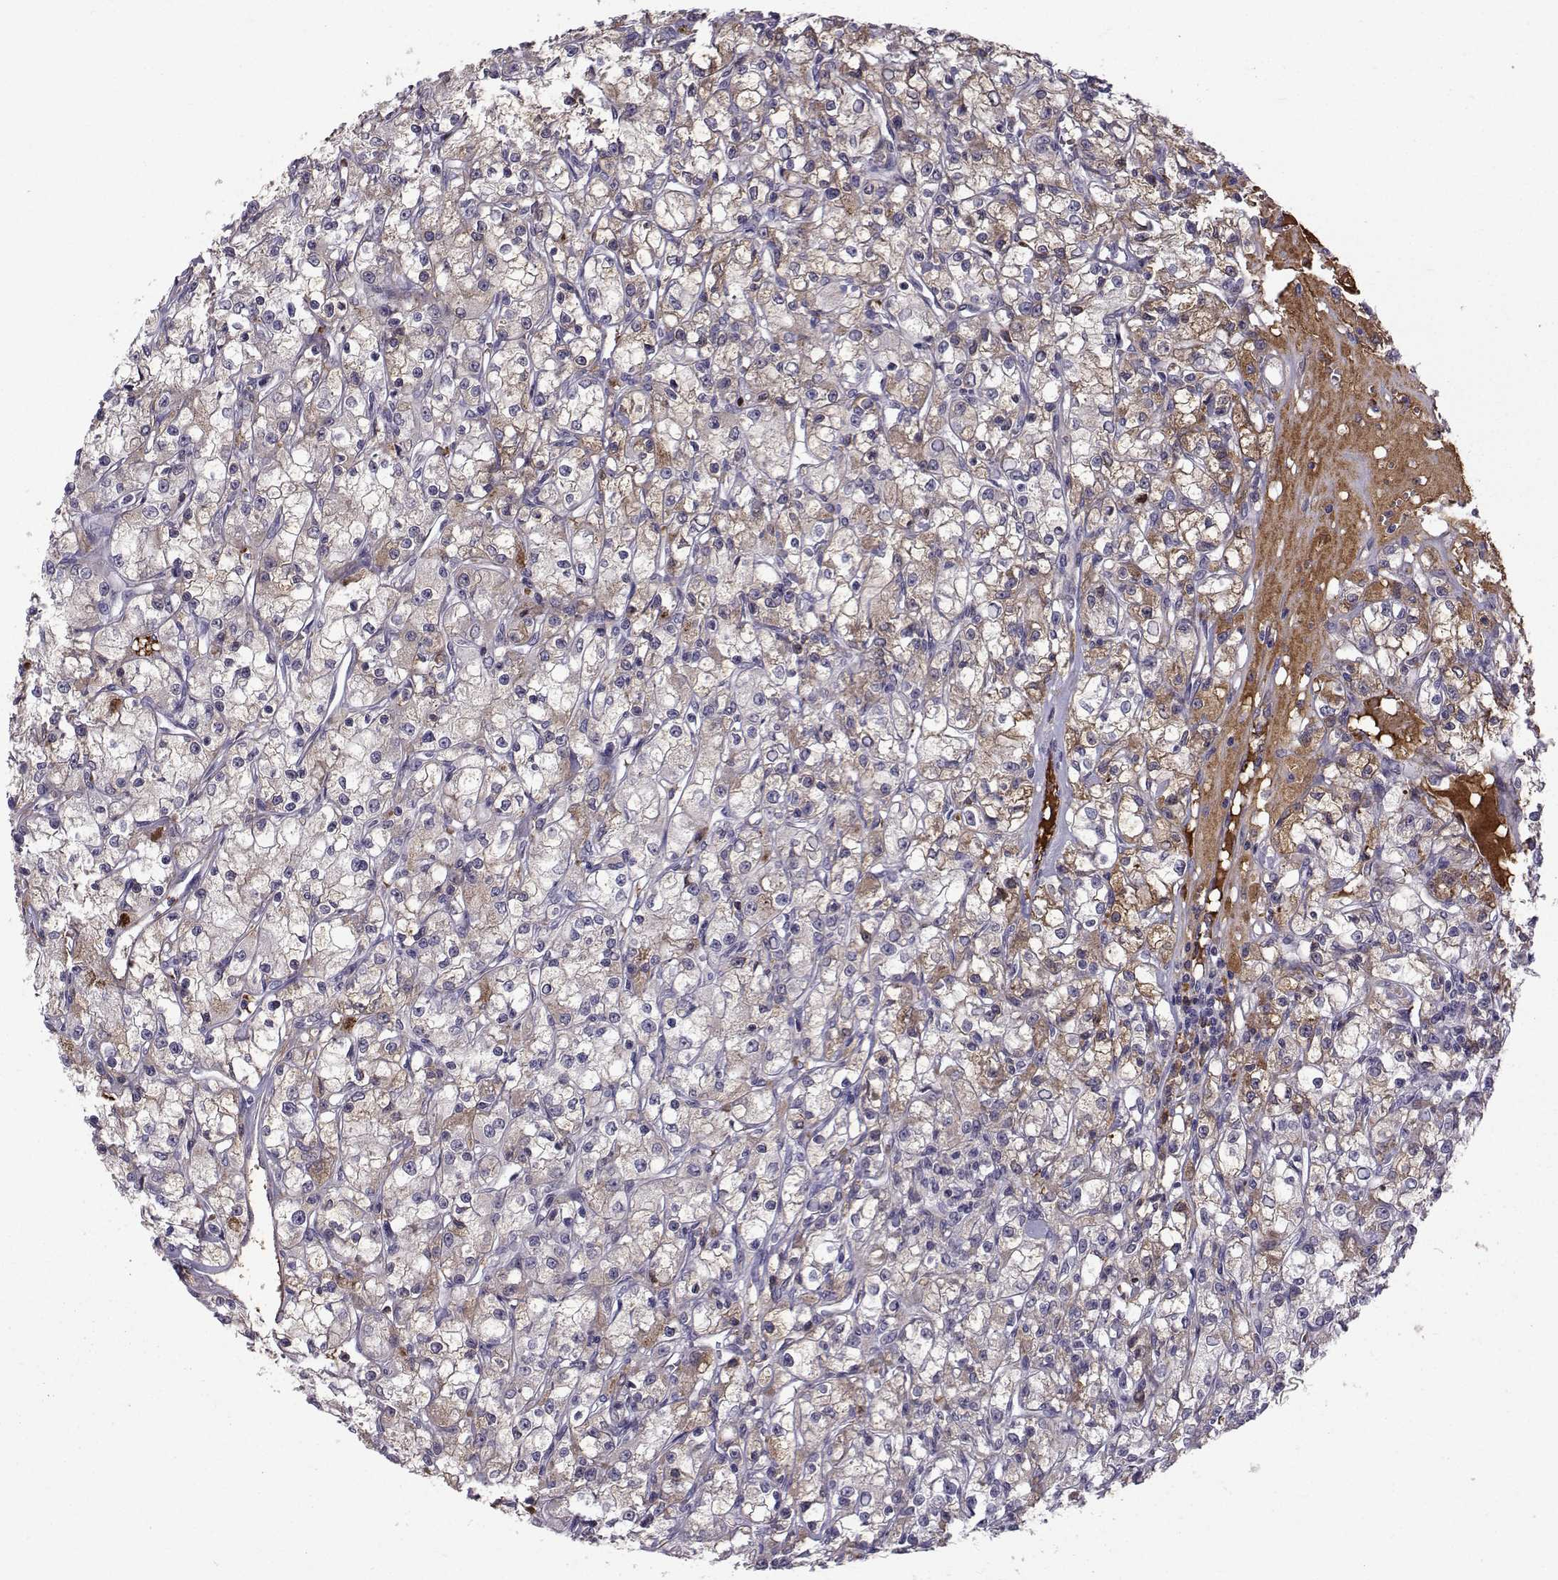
{"staining": {"intensity": "weak", "quantity": "25%-75%", "location": "cytoplasmic/membranous"}, "tissue": "renal cancer", "cell_type": "Tumor cells", "image_type": "cancer", "snomed": [{"axis": "morphology", "description": "Adenocarcinoma, NOS"}, {"axis": "topography", "description": "Kidney"}], "caption": "IHC (DAB) staining of adenocarcinoma (renal) reveals weak cytoplasmic/membranous protein staining in about 25%-75% of tumor cells.", "gene": "TNFRSF11B", "patient": {"sex": "female", "age": 59}}